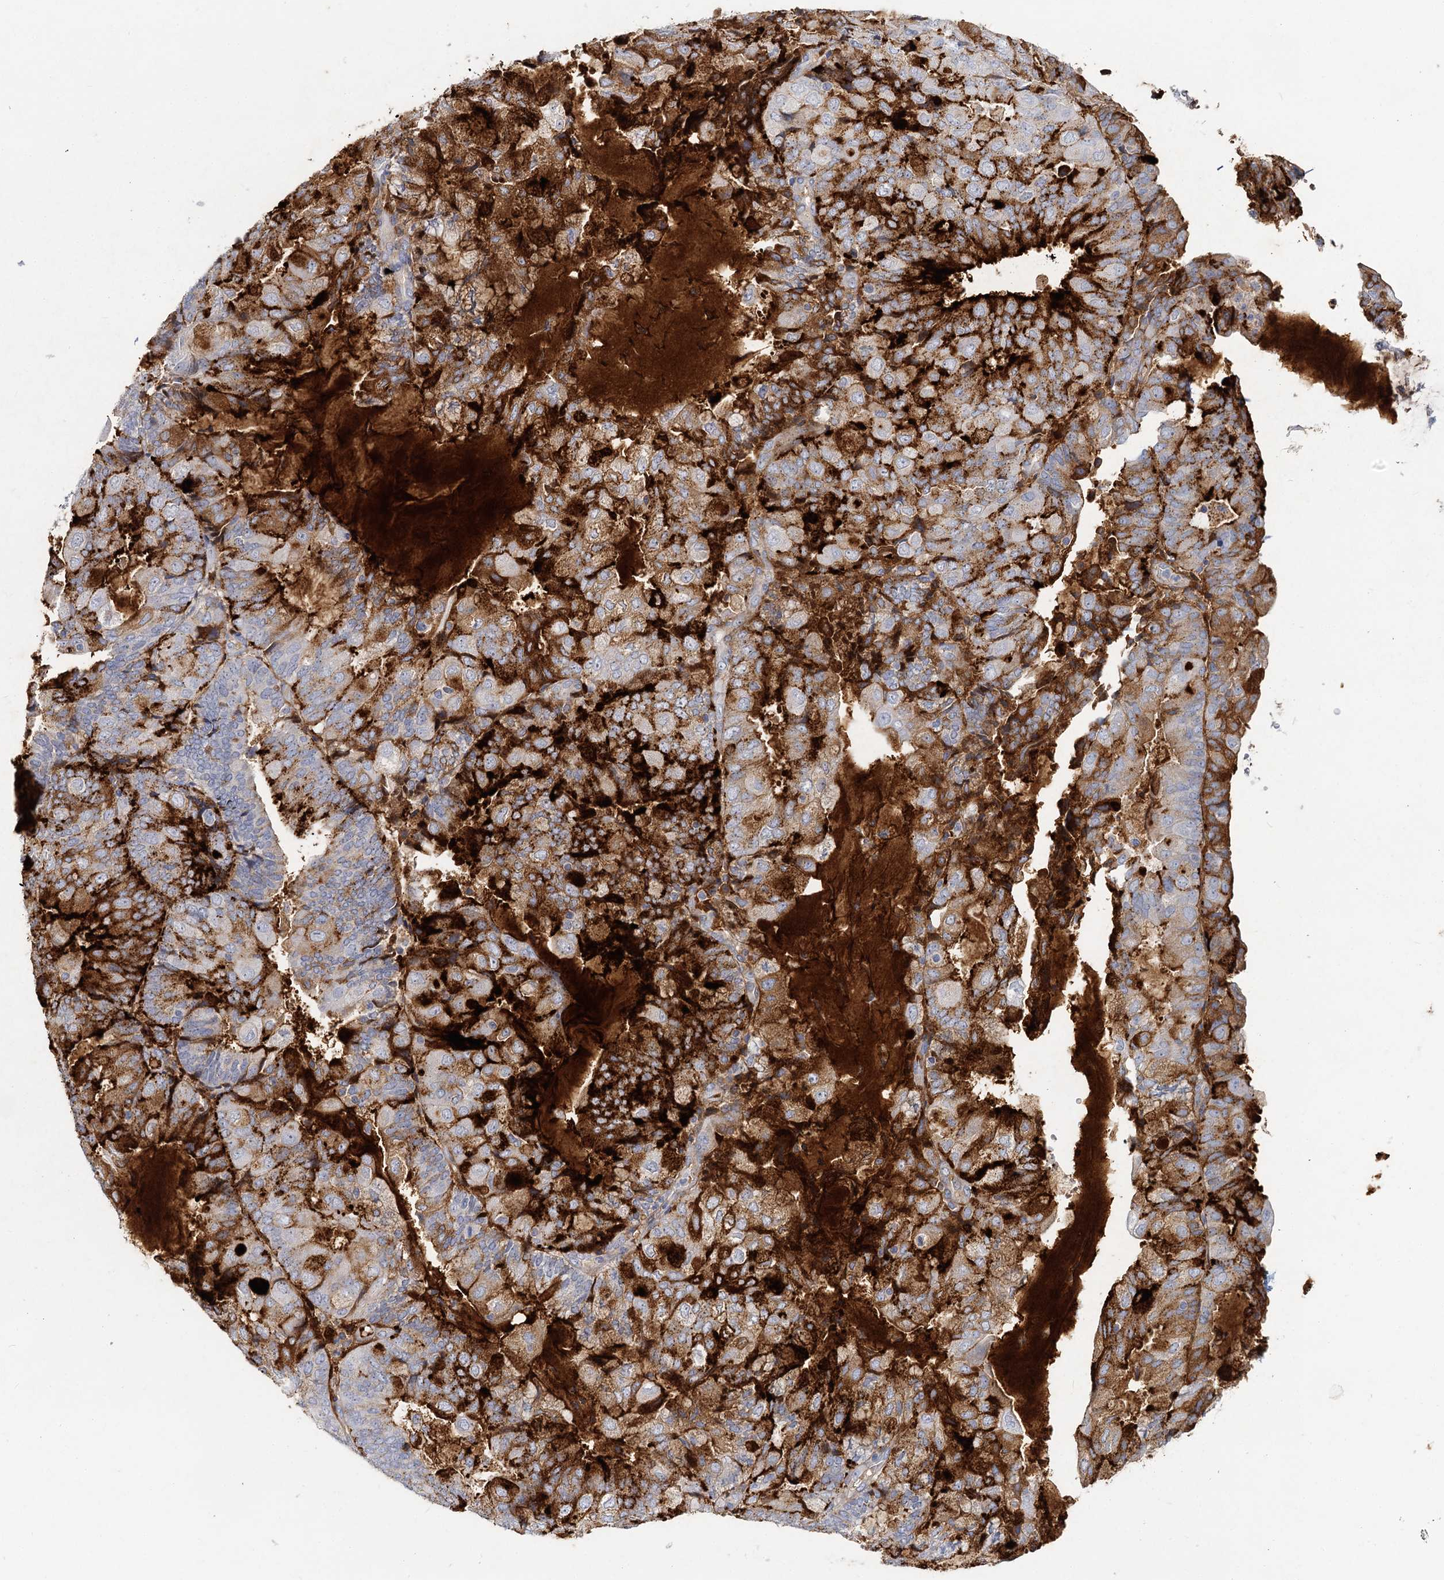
{"staining": {"intensity": "moderate", "quantity": "25%-75%", "location": "cytoplasmic/membranous"}, "tissue": "endometrial cancer", "cell_type": "Tumor cells", "image_type": "cancer", "snomed": [{"axis": "morphology", "description": "Adenocarcinoma, NOS"}, {"axis": "topography", "description": "Endometrium"}], "caption": "Human endometrial cancer stained with a brown dye shows moderate cytoplasmic/membranous positive staining in approximately 25%-75% of tumor cells.", "gene": "CHGA", "patient": {"sex": "female", "age": 81}}